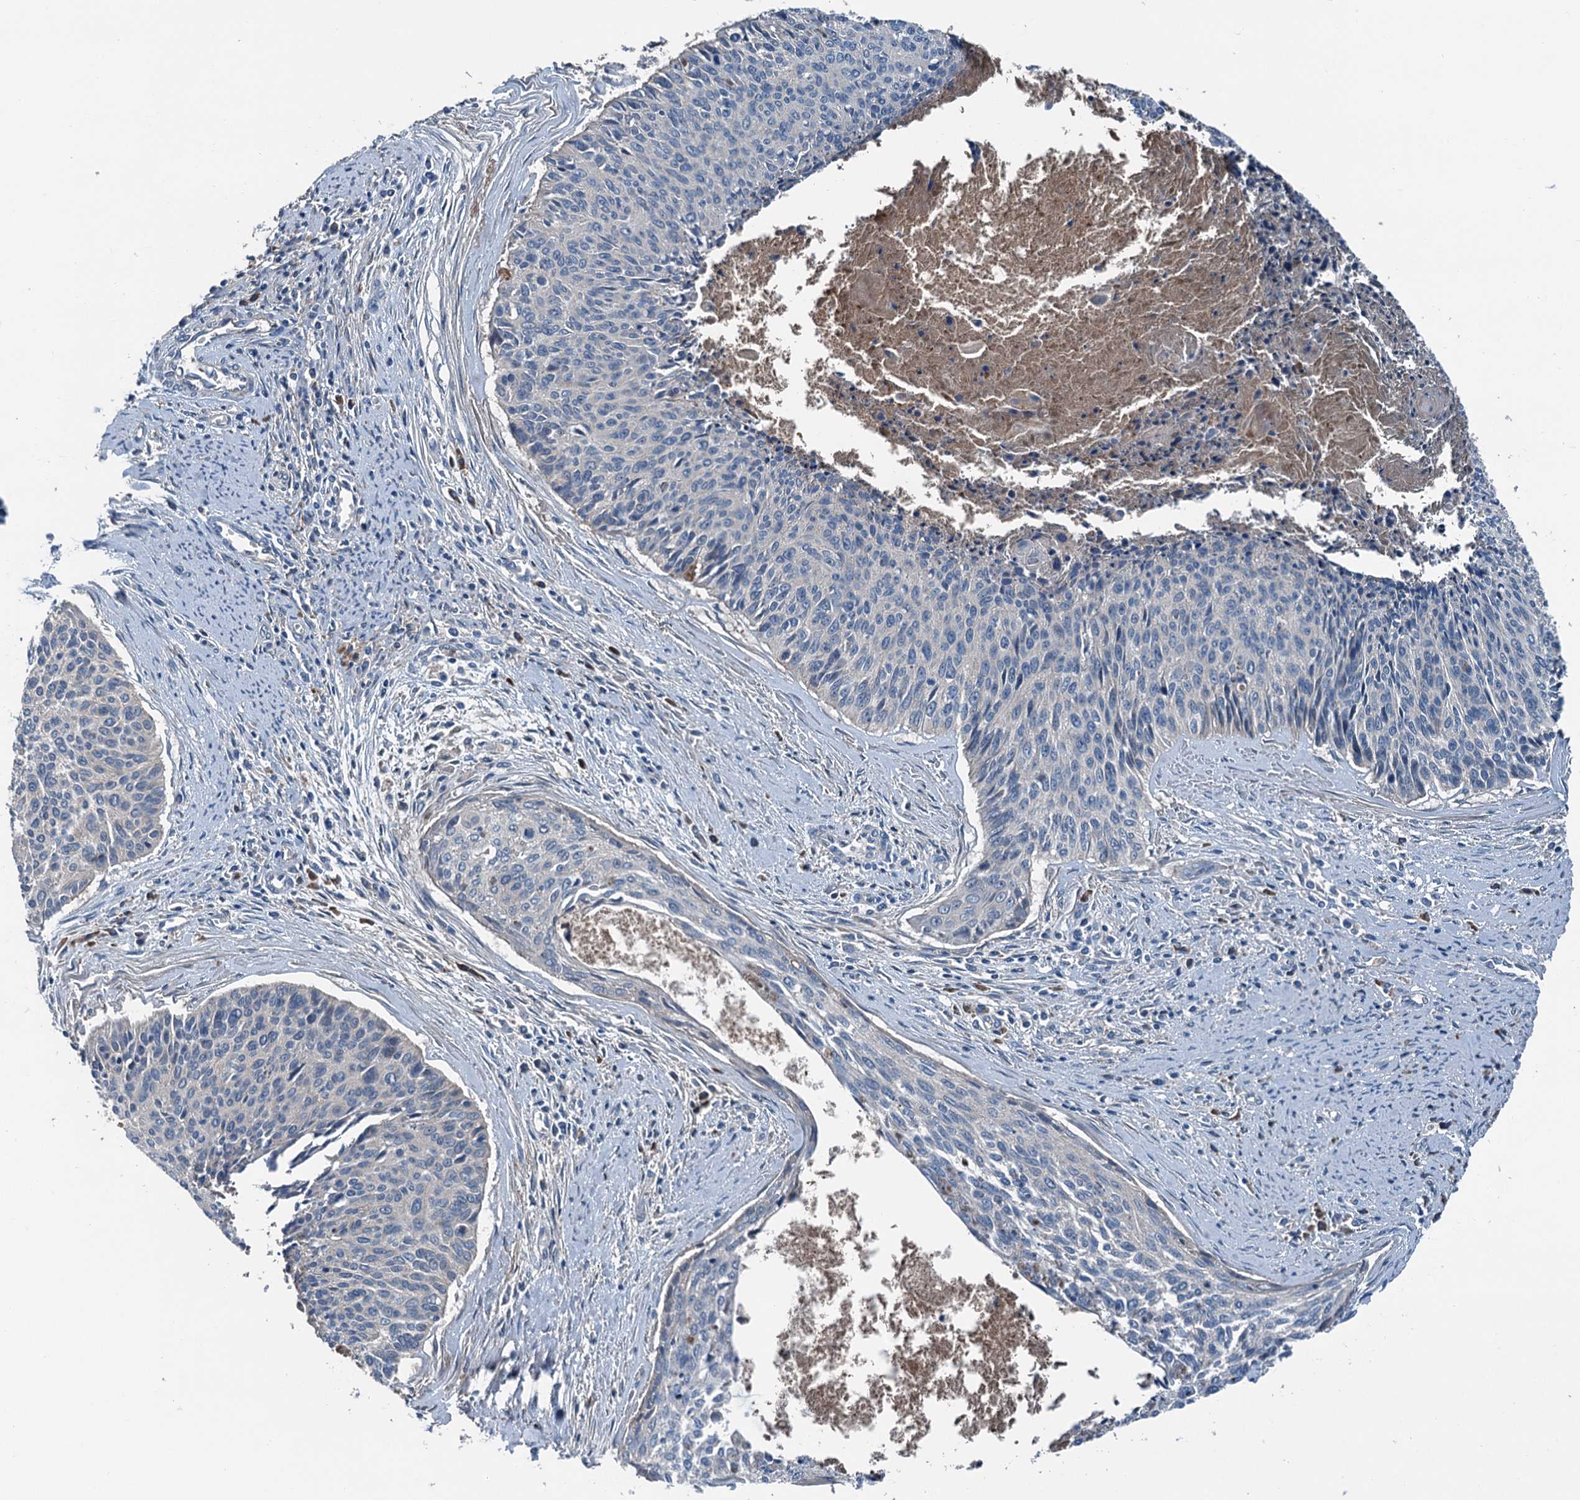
{"staining": {"intensity": "negative", "quantity": "none", "location": "none"}, "tissue": "cervical cancer", "cell_type": "Tumor cells", "image_type": "cancer", "snomed": [{"axis": "morphology", "description": "Squamous cell carcinoma, NOS"}, {"axis": "topography", "description": "Cervix"}], "caption": "Immunohistochemistry micrograph of human cervical cancer (squamous cell carcinoma) stained for a protein (brown), which exhibits no expression in tumor cells.", "gene": "PDSS1", "patient": {"sex": "female", "age": 55}}